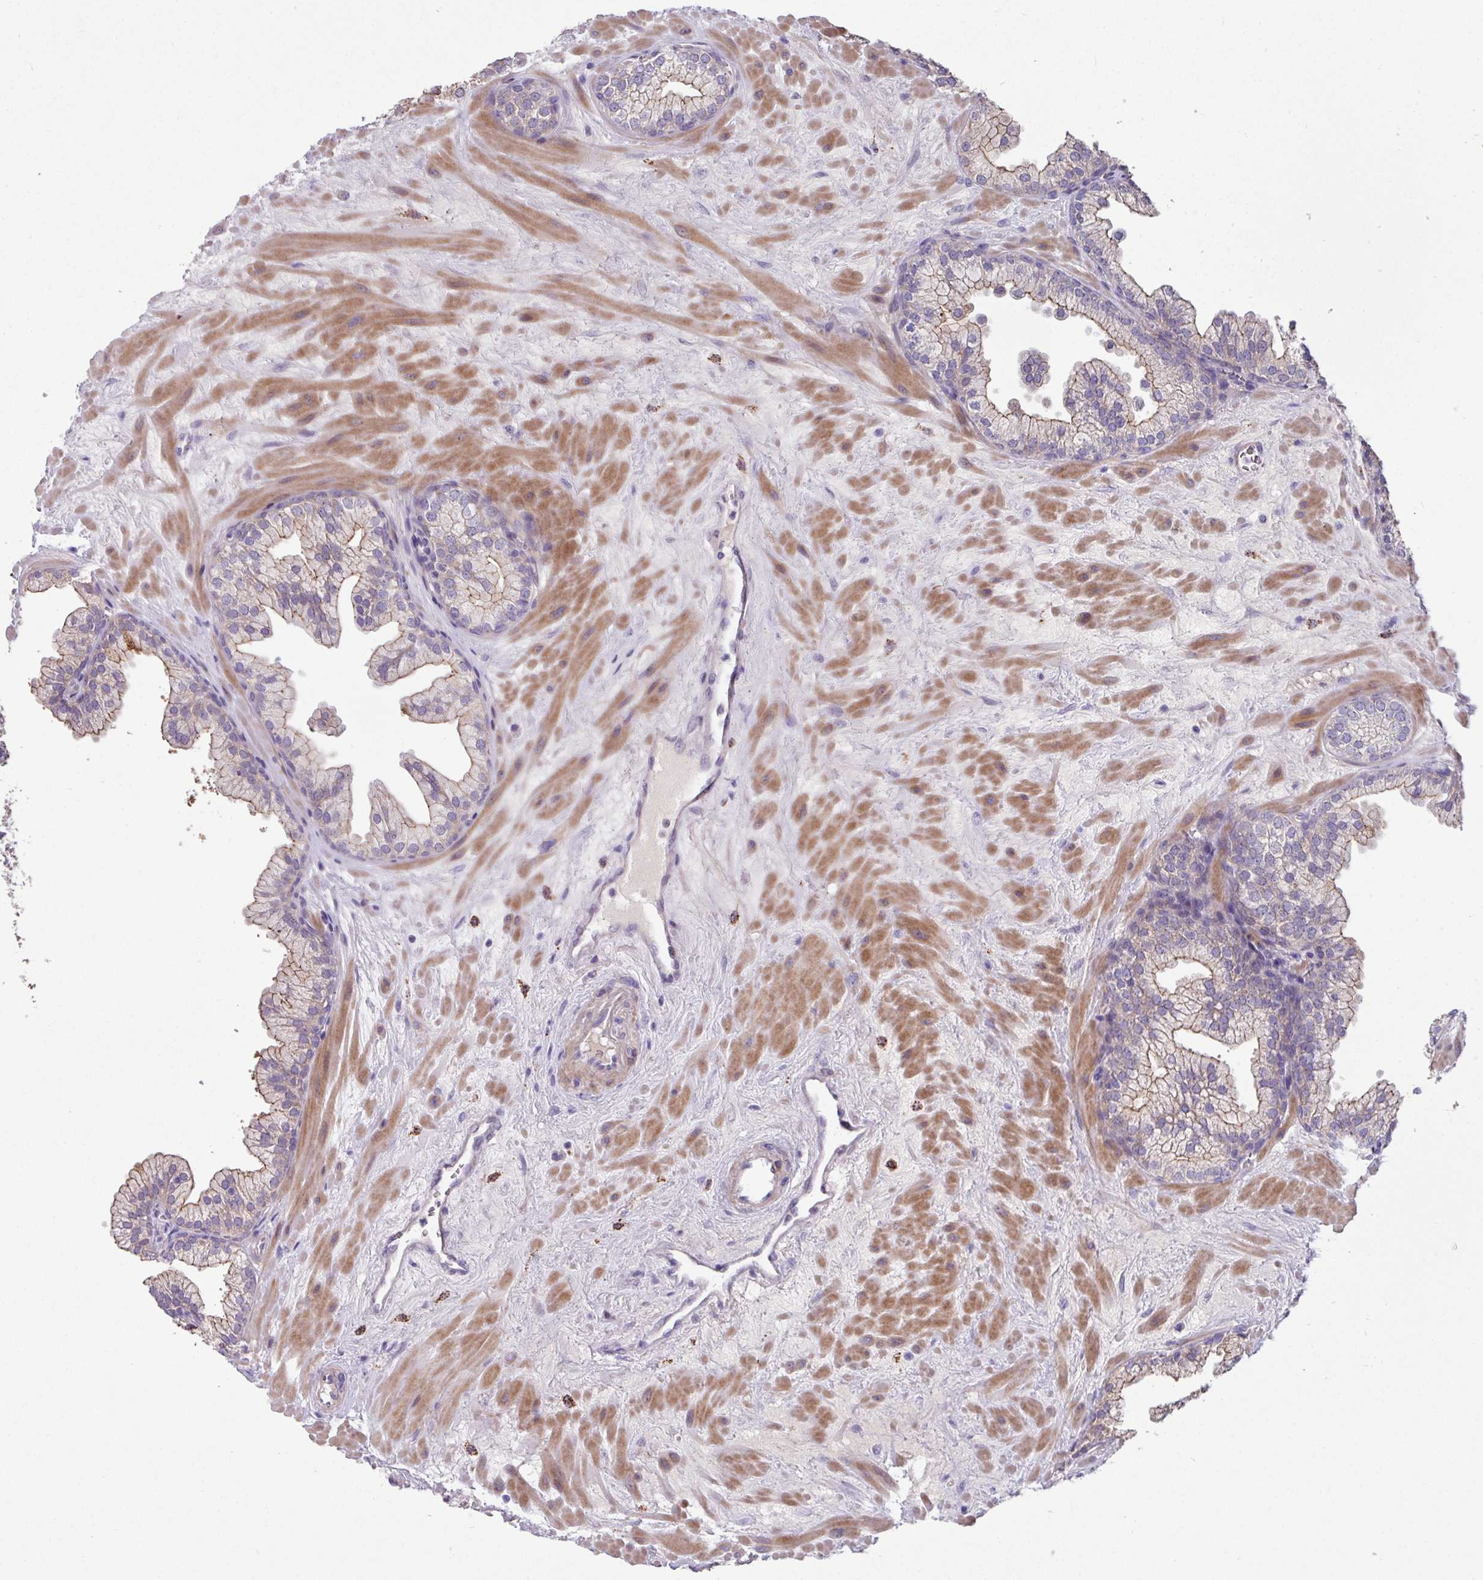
{"staining": {"intensity": "strong", "quantity": "25%-75%", "location": "cytoplasmic/membranous"}, "tissue": "prostate", "cell_type": "Glandular cells", "image_type": "normal", "snomed": [{"axis": "morphology", "description": "Normal tissue, NOS"}, {"axis": "topography", "description": "Prostate"}, {"axis": "topography", "description": "Peripheral nerve tissue"}], "caption": "Immunohistochemical staining of unremarkable human prostate exhibits high levels of strong cytoplasmic/membranous expression in approximately 25%-75% of glandular cells. Using DAB (3,3'-diaminobenzidine) (brown) and hematoxylin (blue) stains, captured at high magnification using brightfield microscopy.", "gene": "IQCJ", "patient": {"sex": "male", "age": 61}}